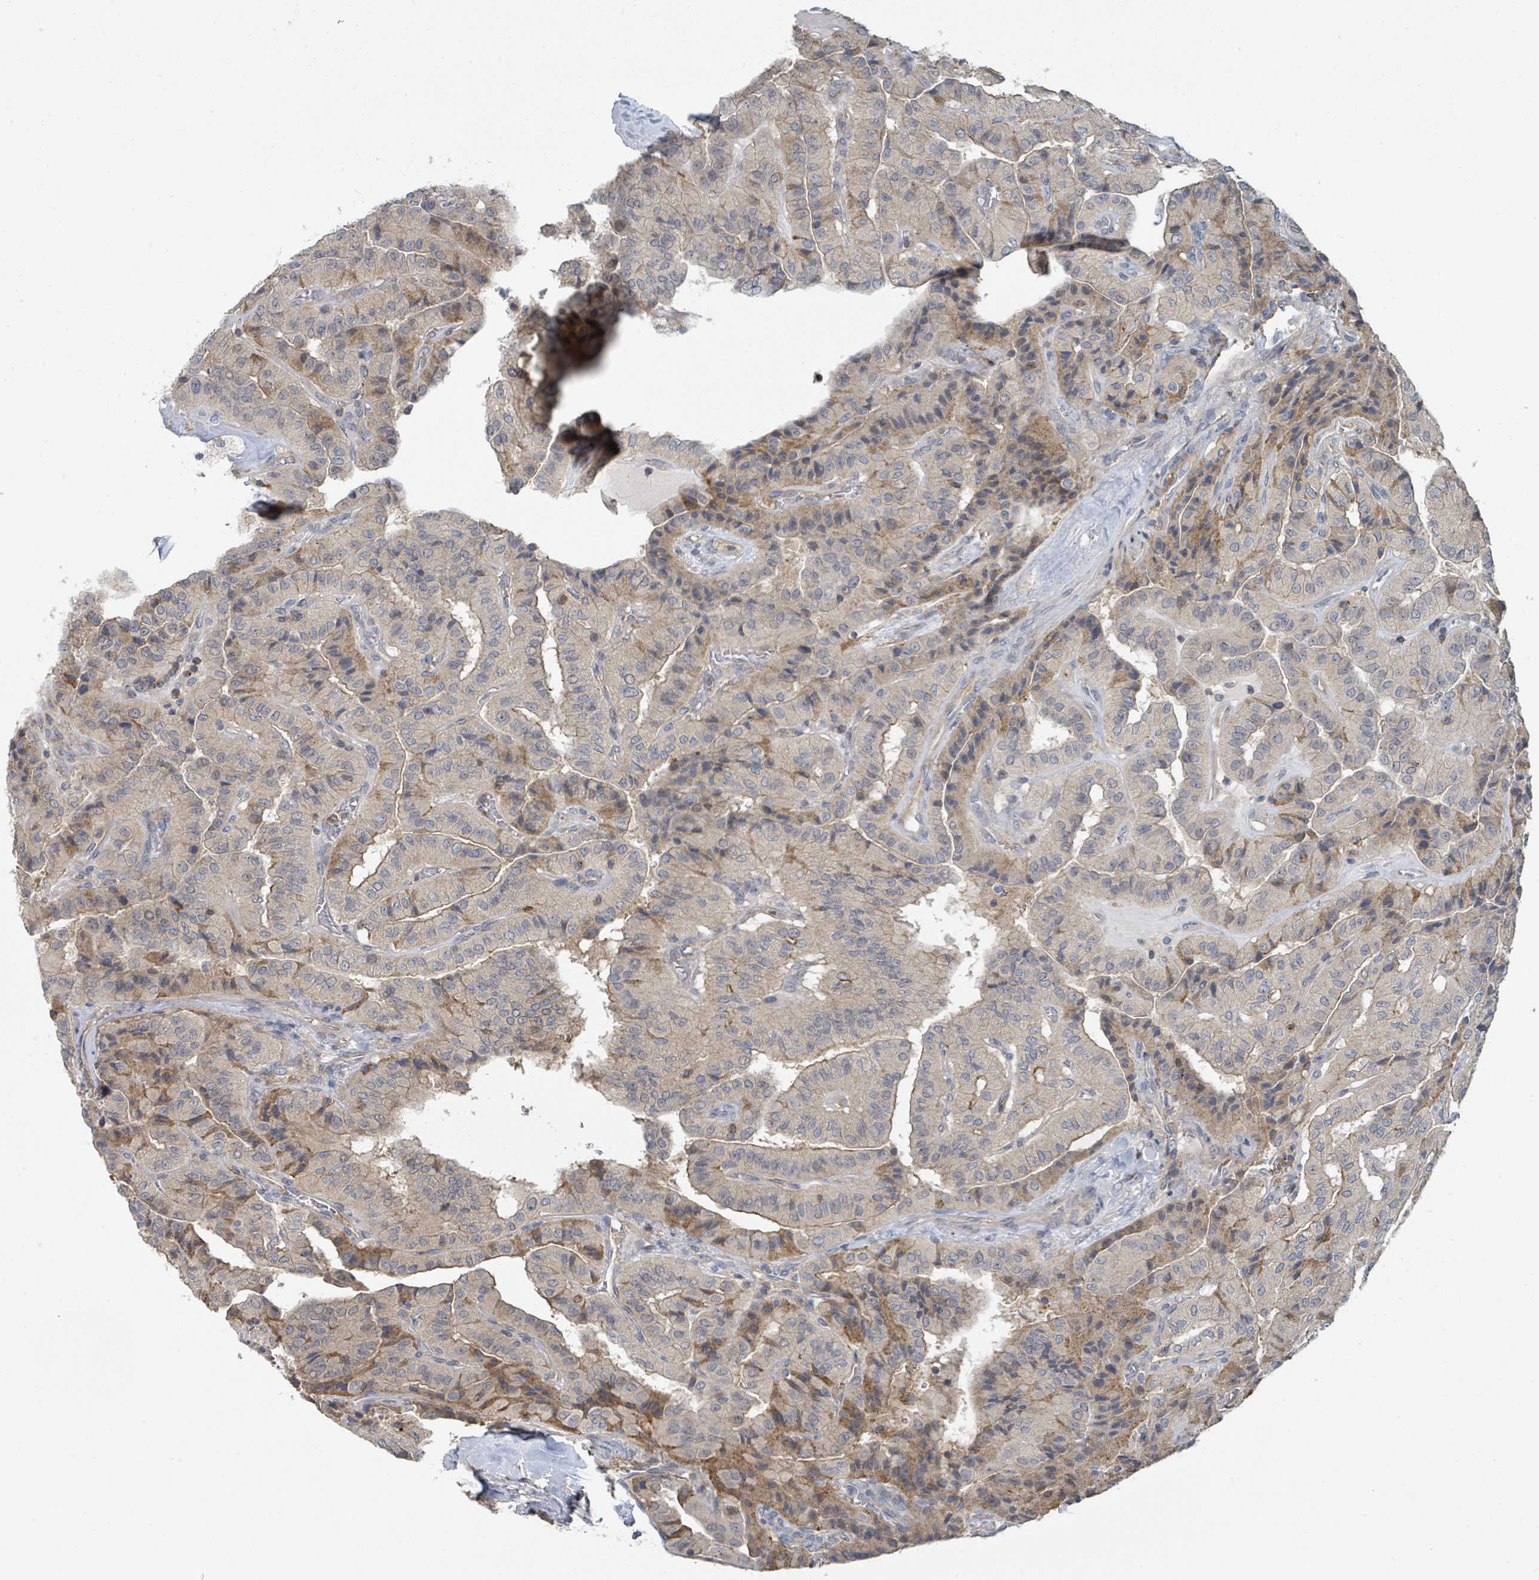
{"staining": {"intensity": "weak", "quantity": "25%-75%", "location": "cytoplasmic/membranous"}, "tissue": "thyroid cancer", "cell_type": "Tumor cells", "image_type": "cancer", "snomed": [{"axis": "morphology", "description": "Normal tissue, NOS"}, {"axis": "morphology", "description": "Papillary adenocarcinoma, NOS"}, {"axis": "topography", "description": "Thyroid gland"}], "caption": "Immunohistochemical staining of human thyroid cancer exhibits weak cytoplasmic/membranous protein positivity in about 25%-75% of tumor cells.", "gene": "LRRC42", "patient": {"sex": "female", "age": 59}}